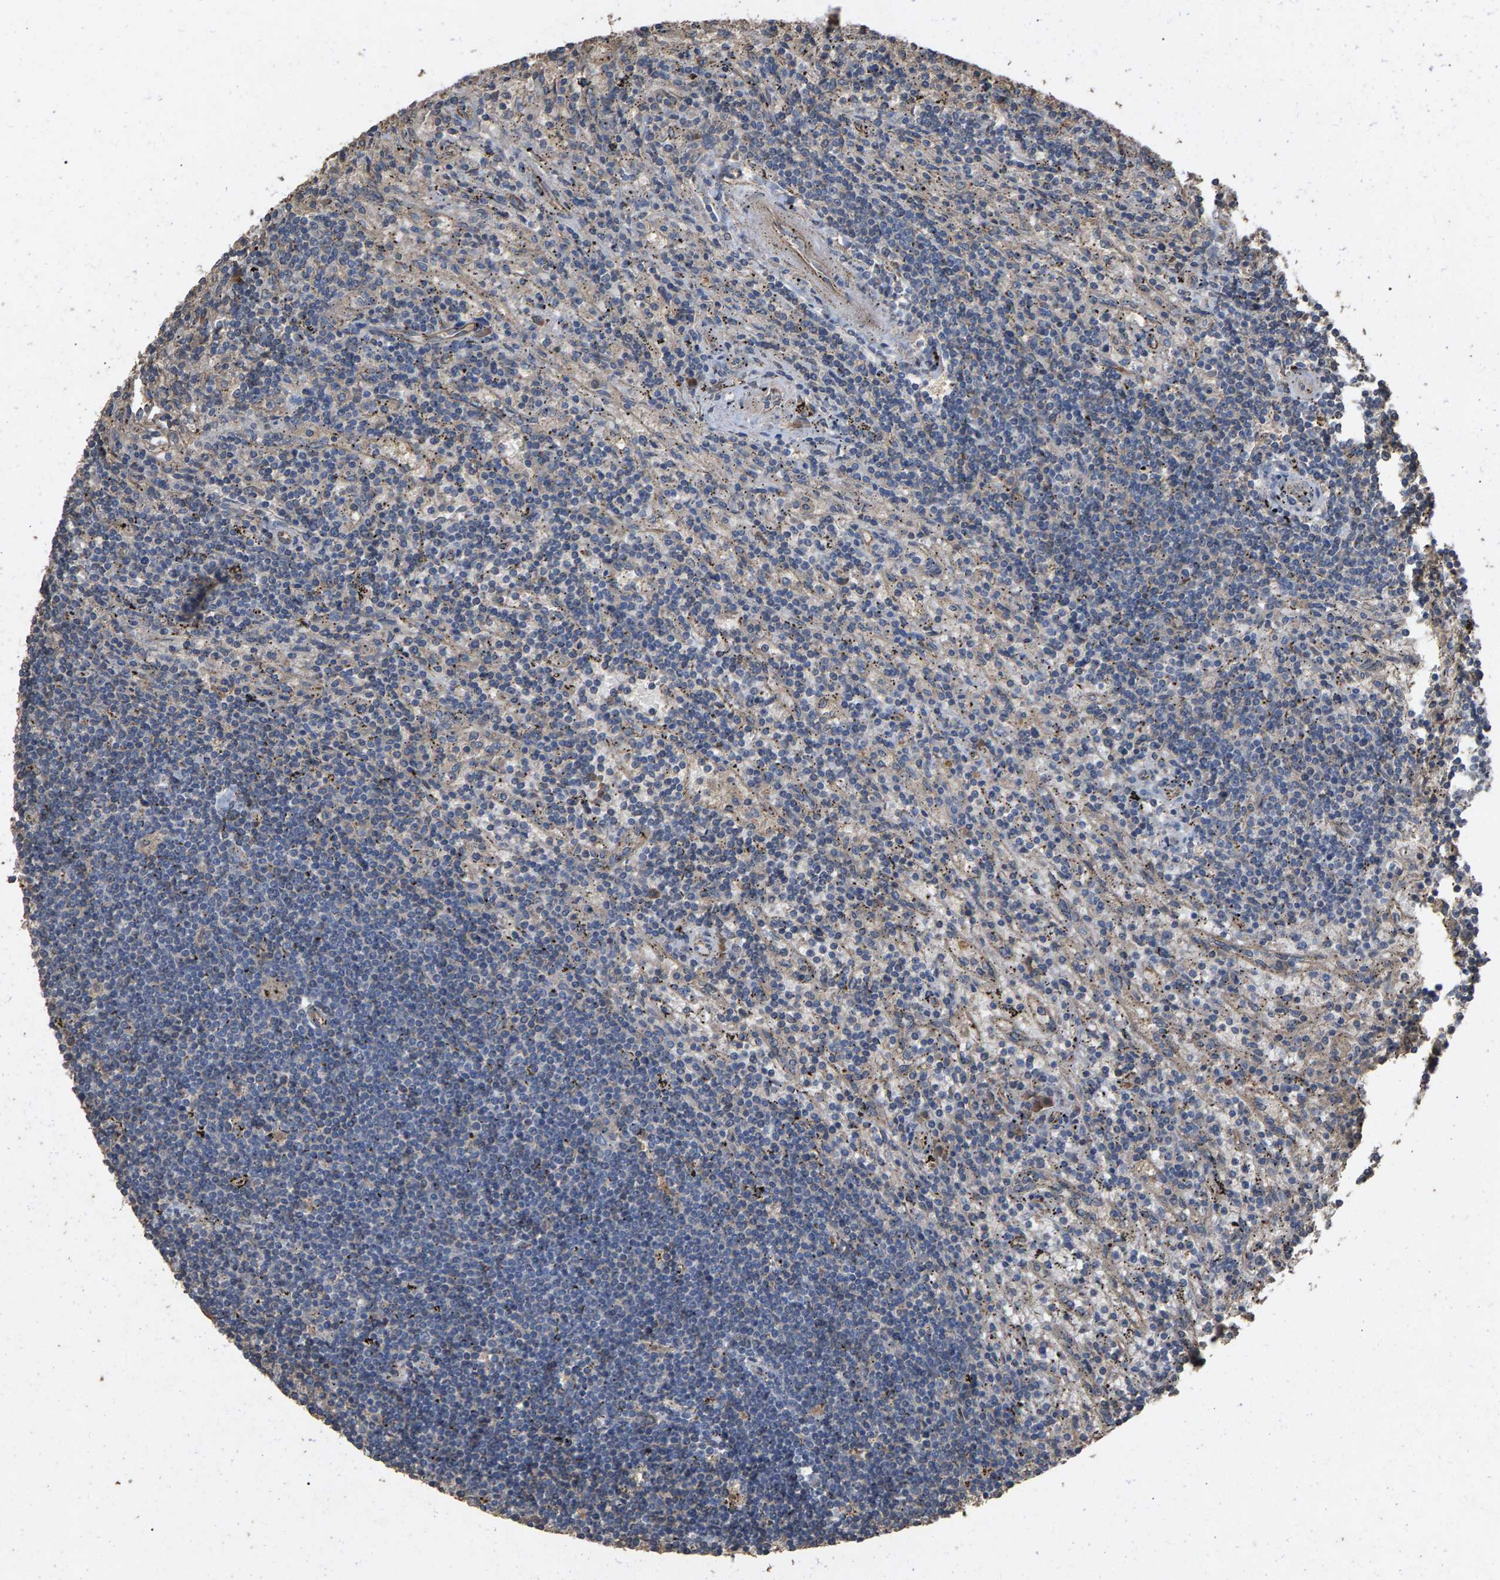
{"staining": {"intensity": "negative", "quantity": "none", "location": "none"}, "tissue": "lymphoma", "cell_type": "Tumor cells", "image_type": "cancer", "snomed": [{"axis": "morphology", "description": "Malignant lymphoma, non-Hodgkin's type, Low grade"}, {"axis": "topography", "description": "Spleen"}], "caption": "IHC of human low-grade malignant lymphoma, non-Hodgkin's type displays no positivity in tumor cells.", "gene": "HTRA3", "patient": {"sex": "male", "age": 76}}